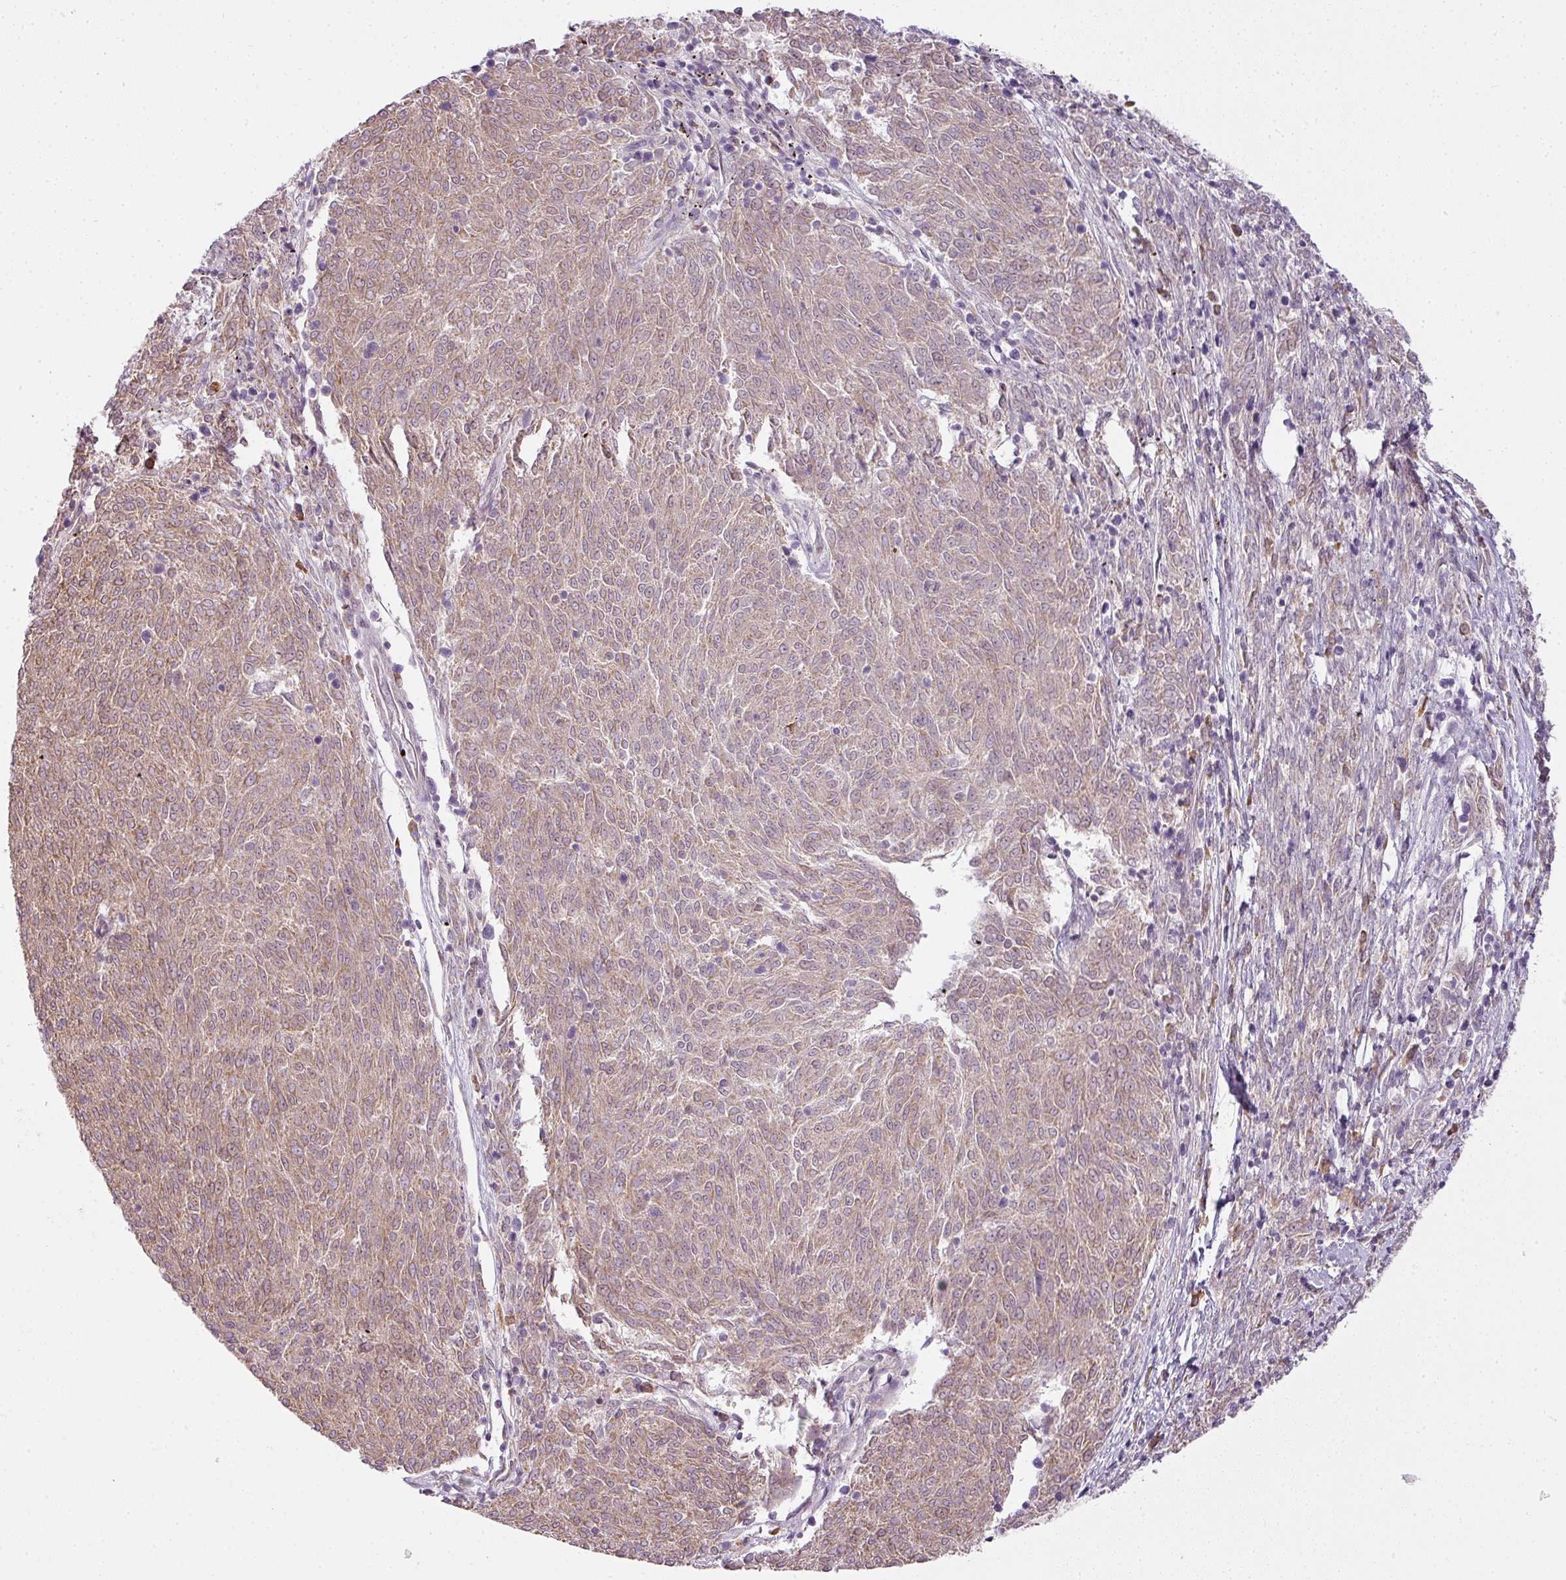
{"staining": {"intensity": "moderate", "quantity": ">75%", "location": "cytoplasmic/membranous"}, "tissue": "melanoma", "cell_type": "Tumor cells", "image_type": "cancer", "snomed": [{"axis": "morphology", "description": "Malignant melanoma, NOS"}, {"axis": "topography", "description": "Skin"}], "caption": "Tumor cells reveal medium levels of moderate cytoplasmic/membranous staining in approximately >75% of cells in human malignant melanoma.", "gene": "LY75", "patient": {"sex": "female", "age": 72}}